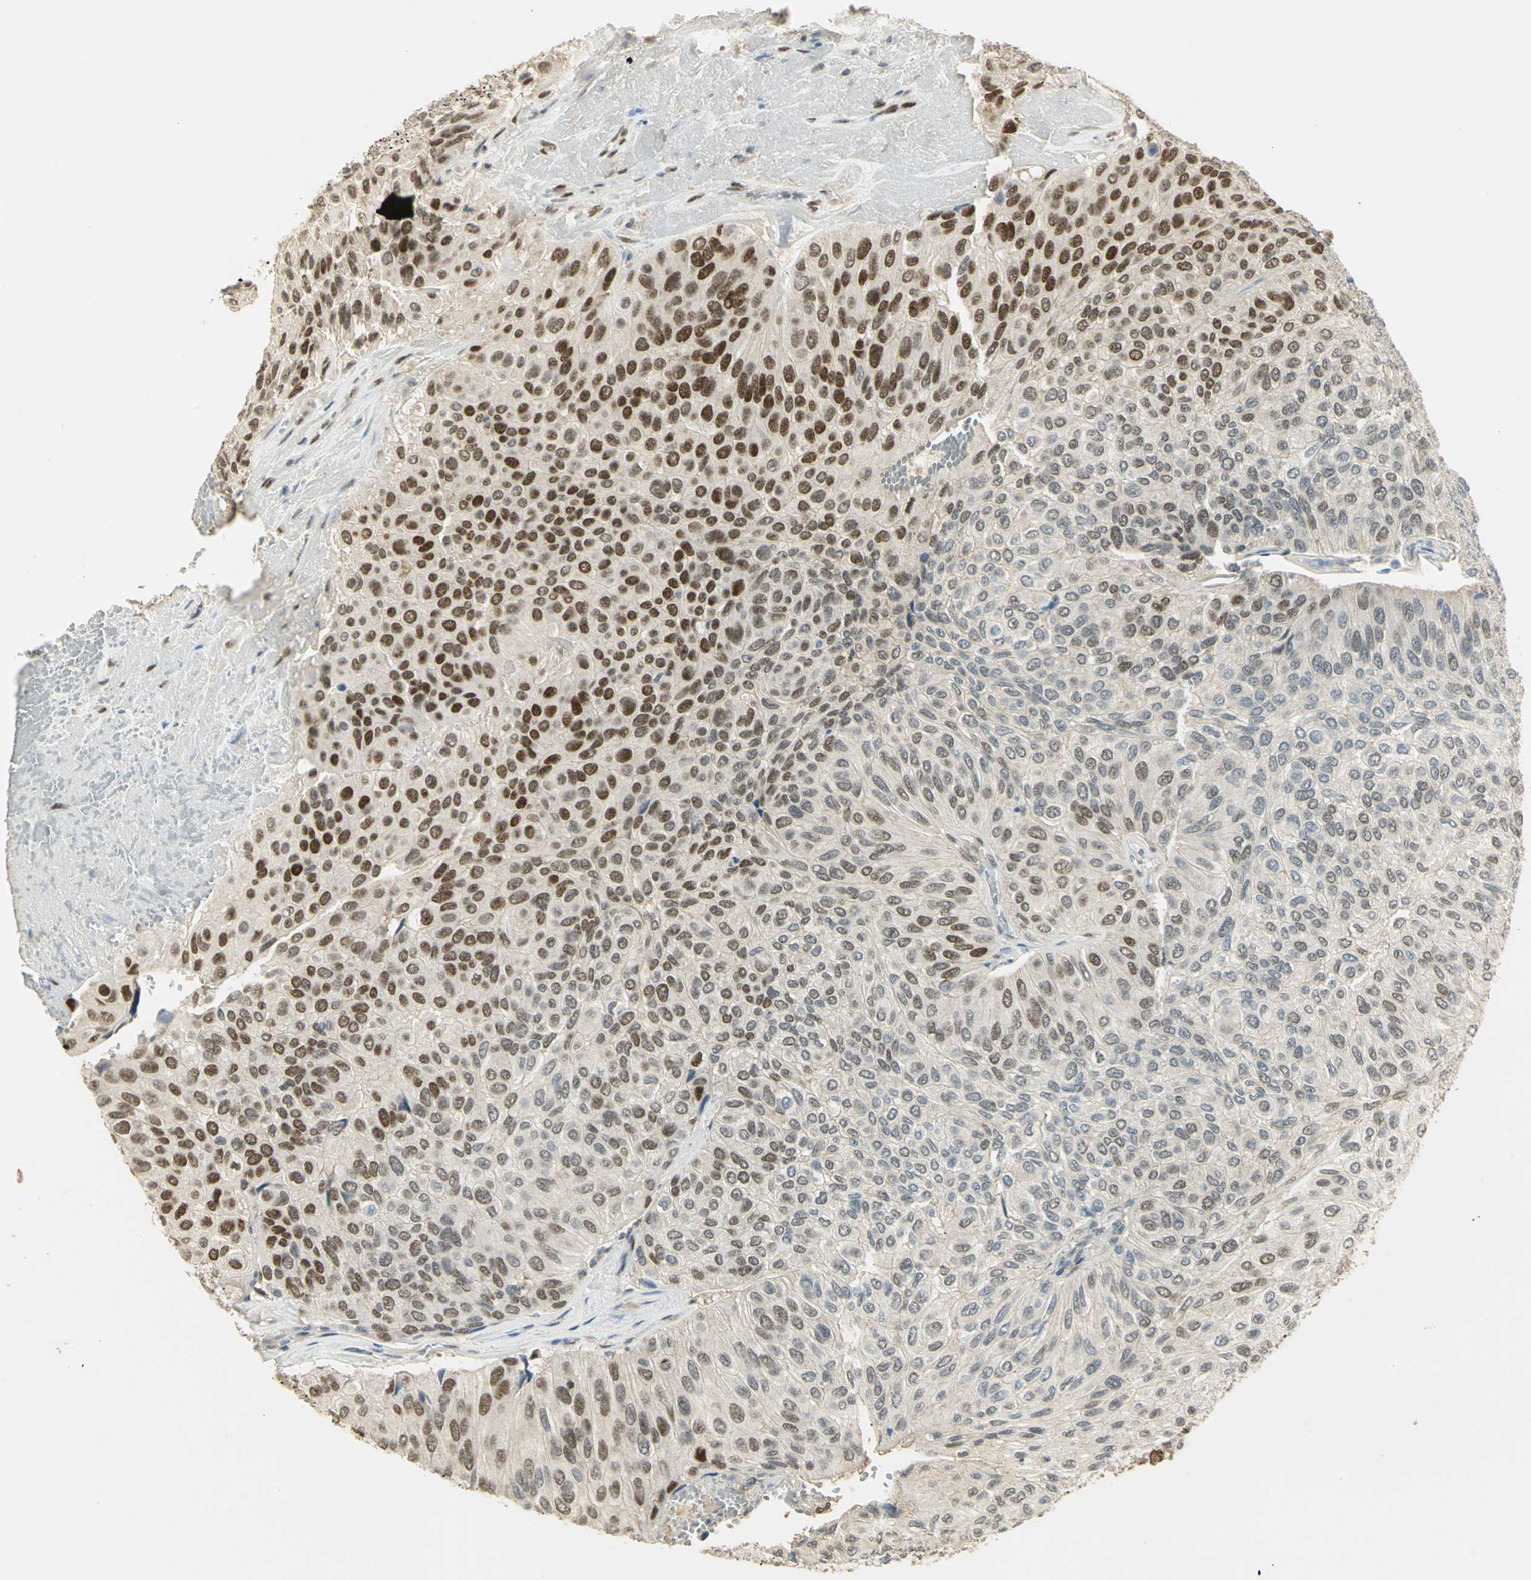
{"staining": {"intensity": "strong", "quantity": ">75%", "location": "nuclear"}, "tissue": "urothelial cancer", "cell_type": "Tumor cells", "image_type": "cancer", "snomed": [{"axis": "morphology", "description": "Urothelial carcinoma, High grade"}, {"axis": "topography", "description": "Urinary bladder"}], "caption": "Urothelial cancer stained with a brown dye demonstrates strong nuclear positive expression in about >75% of tumor cells.", "gene": "AK6", "patient": {"sex": "male", "age": 66}}